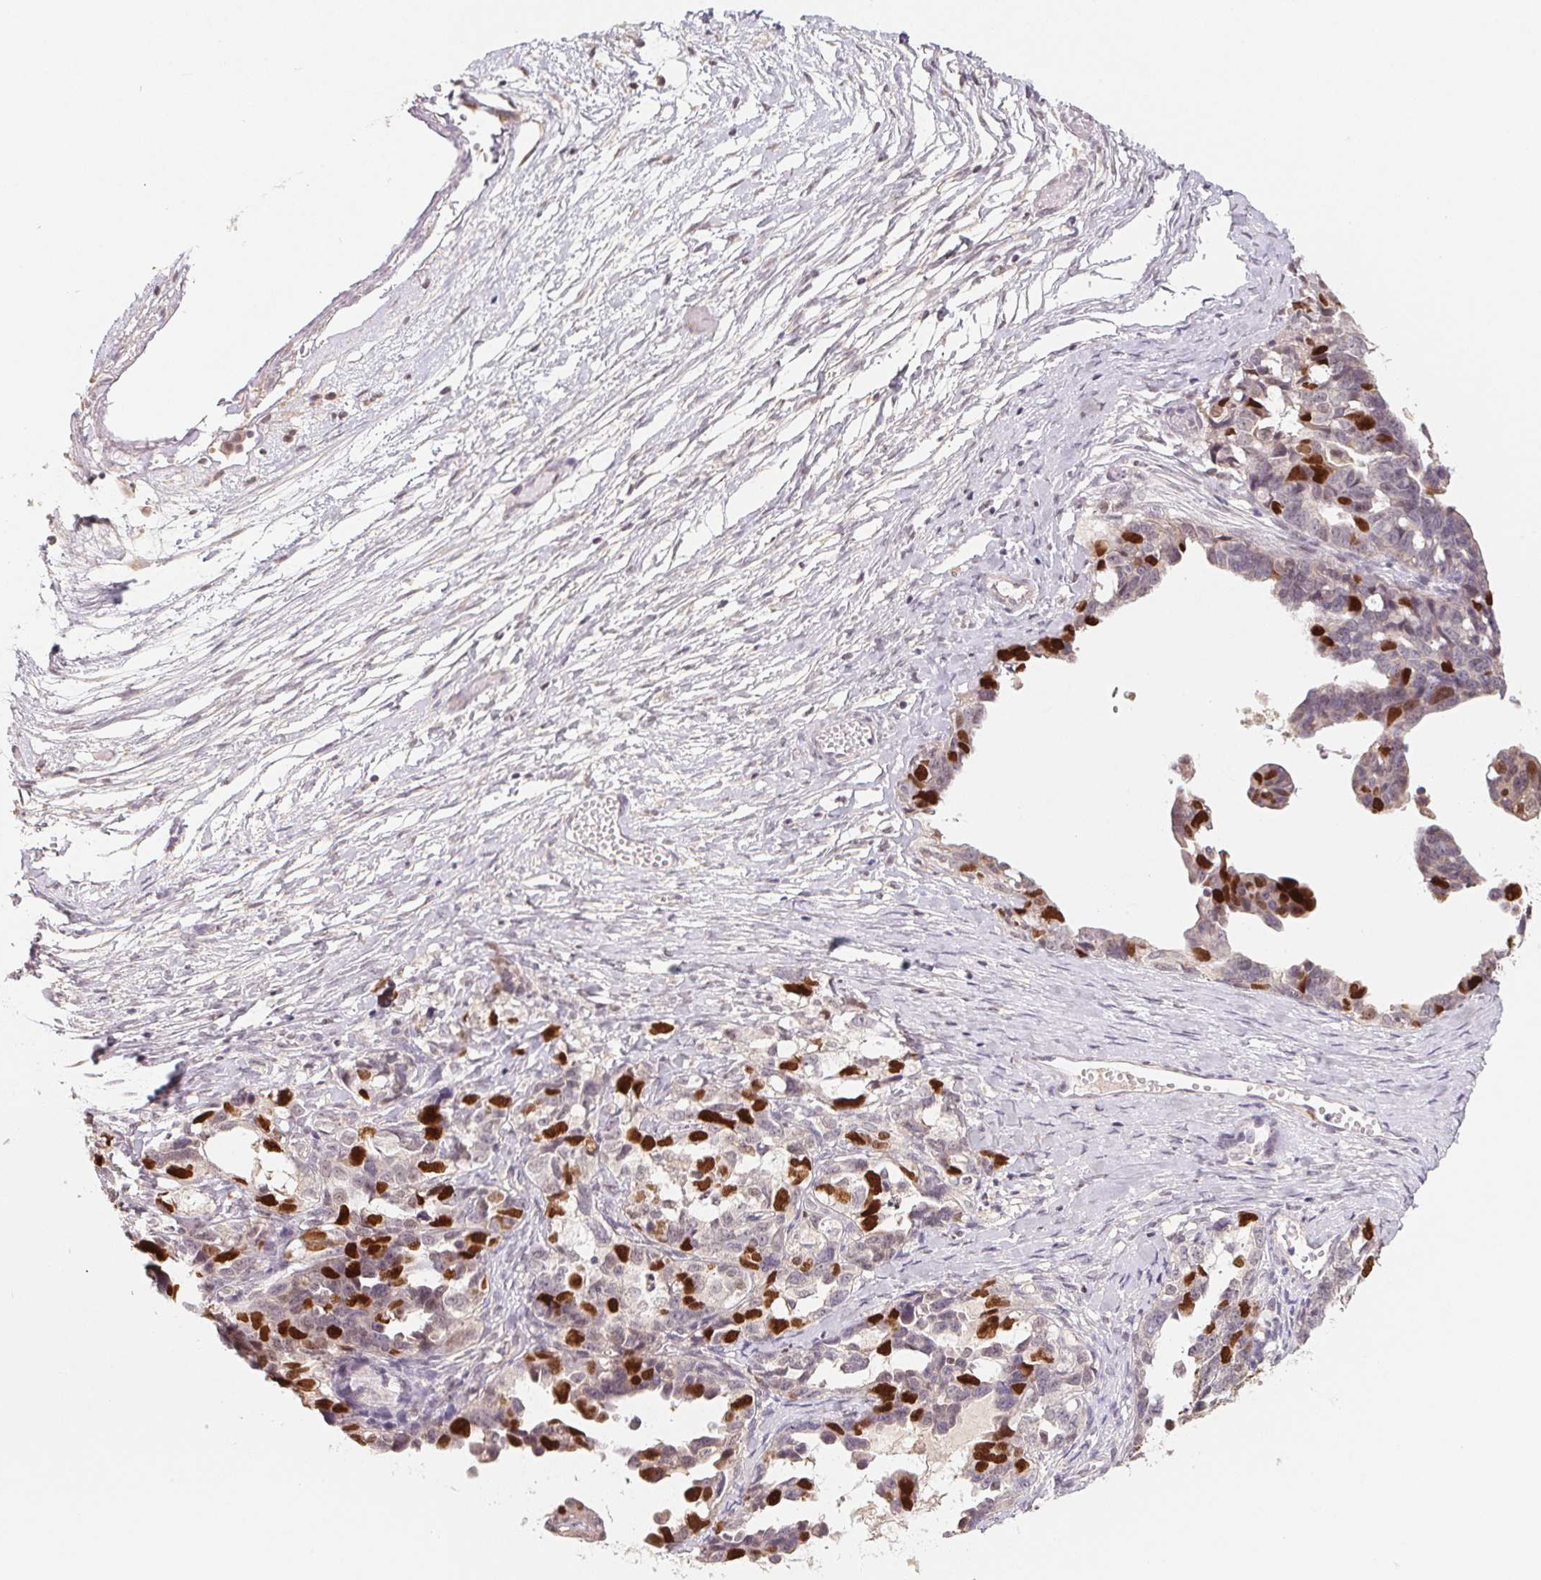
{"staining": {"intensity": "strong", "quantity": "<25%", "location": "nuclear"}, "tissue": "ovarian cancer", "cell_type": "Tumor cells", "image_type": "cancer", "snomed": [{"axis": "morphology", "description": "Cystadenocarcinoma, serous, NOS"}, {"axis": "topography", "description": "Ovary"}], "caption": "Immunohistochemical staining of serous cystadenocarcinoma (ovarian) displays medium levels of strong nuclear protein staining in about <25% of tumor cells. The protein of interest is shown in brown color, while the nuclei are stained blue.", "gene": "KIFC1", "patient": {"sex": "female", "age": 69}}